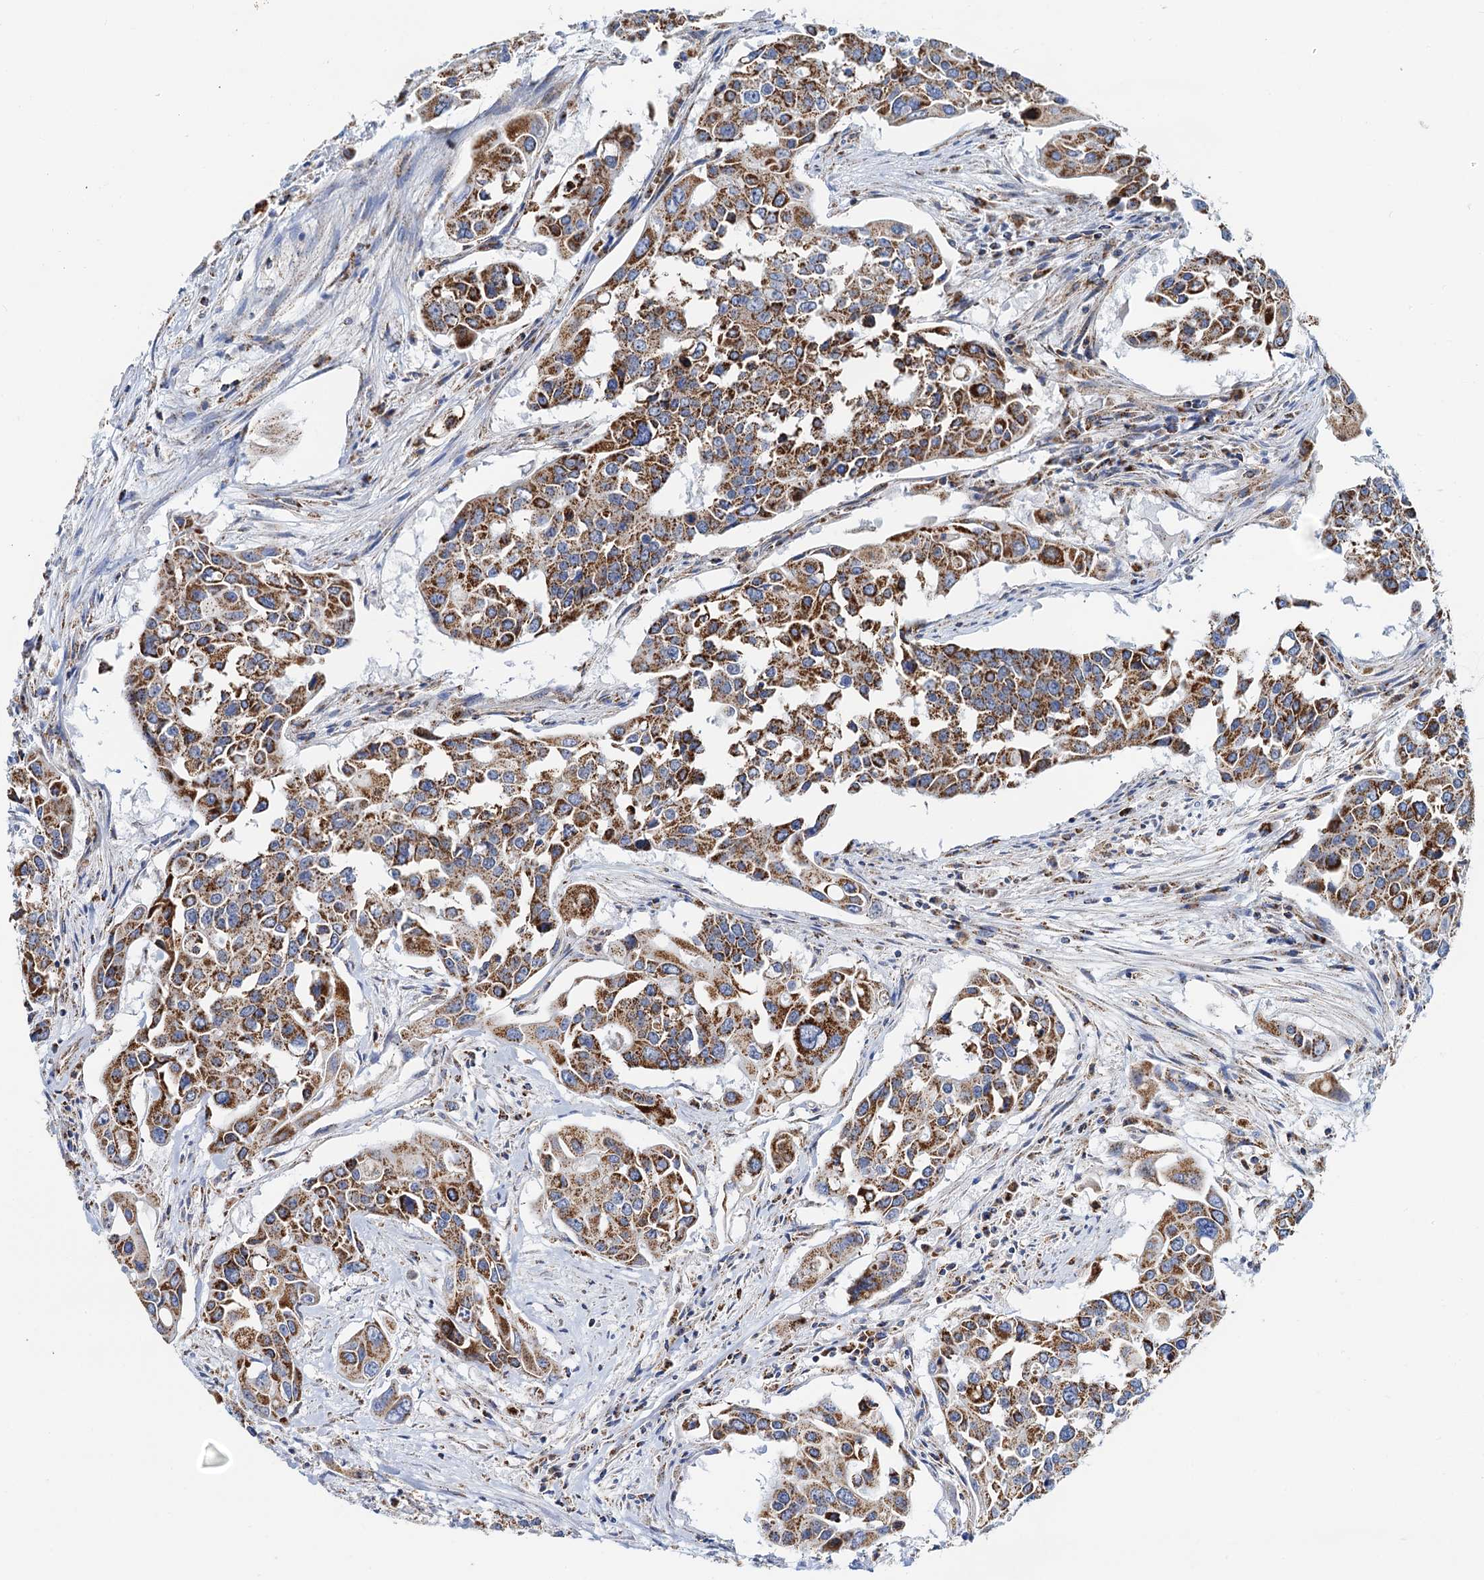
{"staining": {"intensity": "strong", "quantity": ">75%", "location": "cytoplasmic/membranous"}, "tissue": "colorectal cancer", "cell_type": "Tumor cells", "image_type": "cancer", "snomed": [{"axis": "morphology", "description": "Adenocarcinoma, NOS"}, {"axis": "topography", "description": "Colon"}], "caption": "Approximately >75% of tumor cells in colorectal cancer (adenocarcinoma) display strong cytoplasmic/membranous protein staining as visualized by brown immunohistochemical staining.", "gene": "C2CD3", "patient": {"sex": "male", "age": 77}}